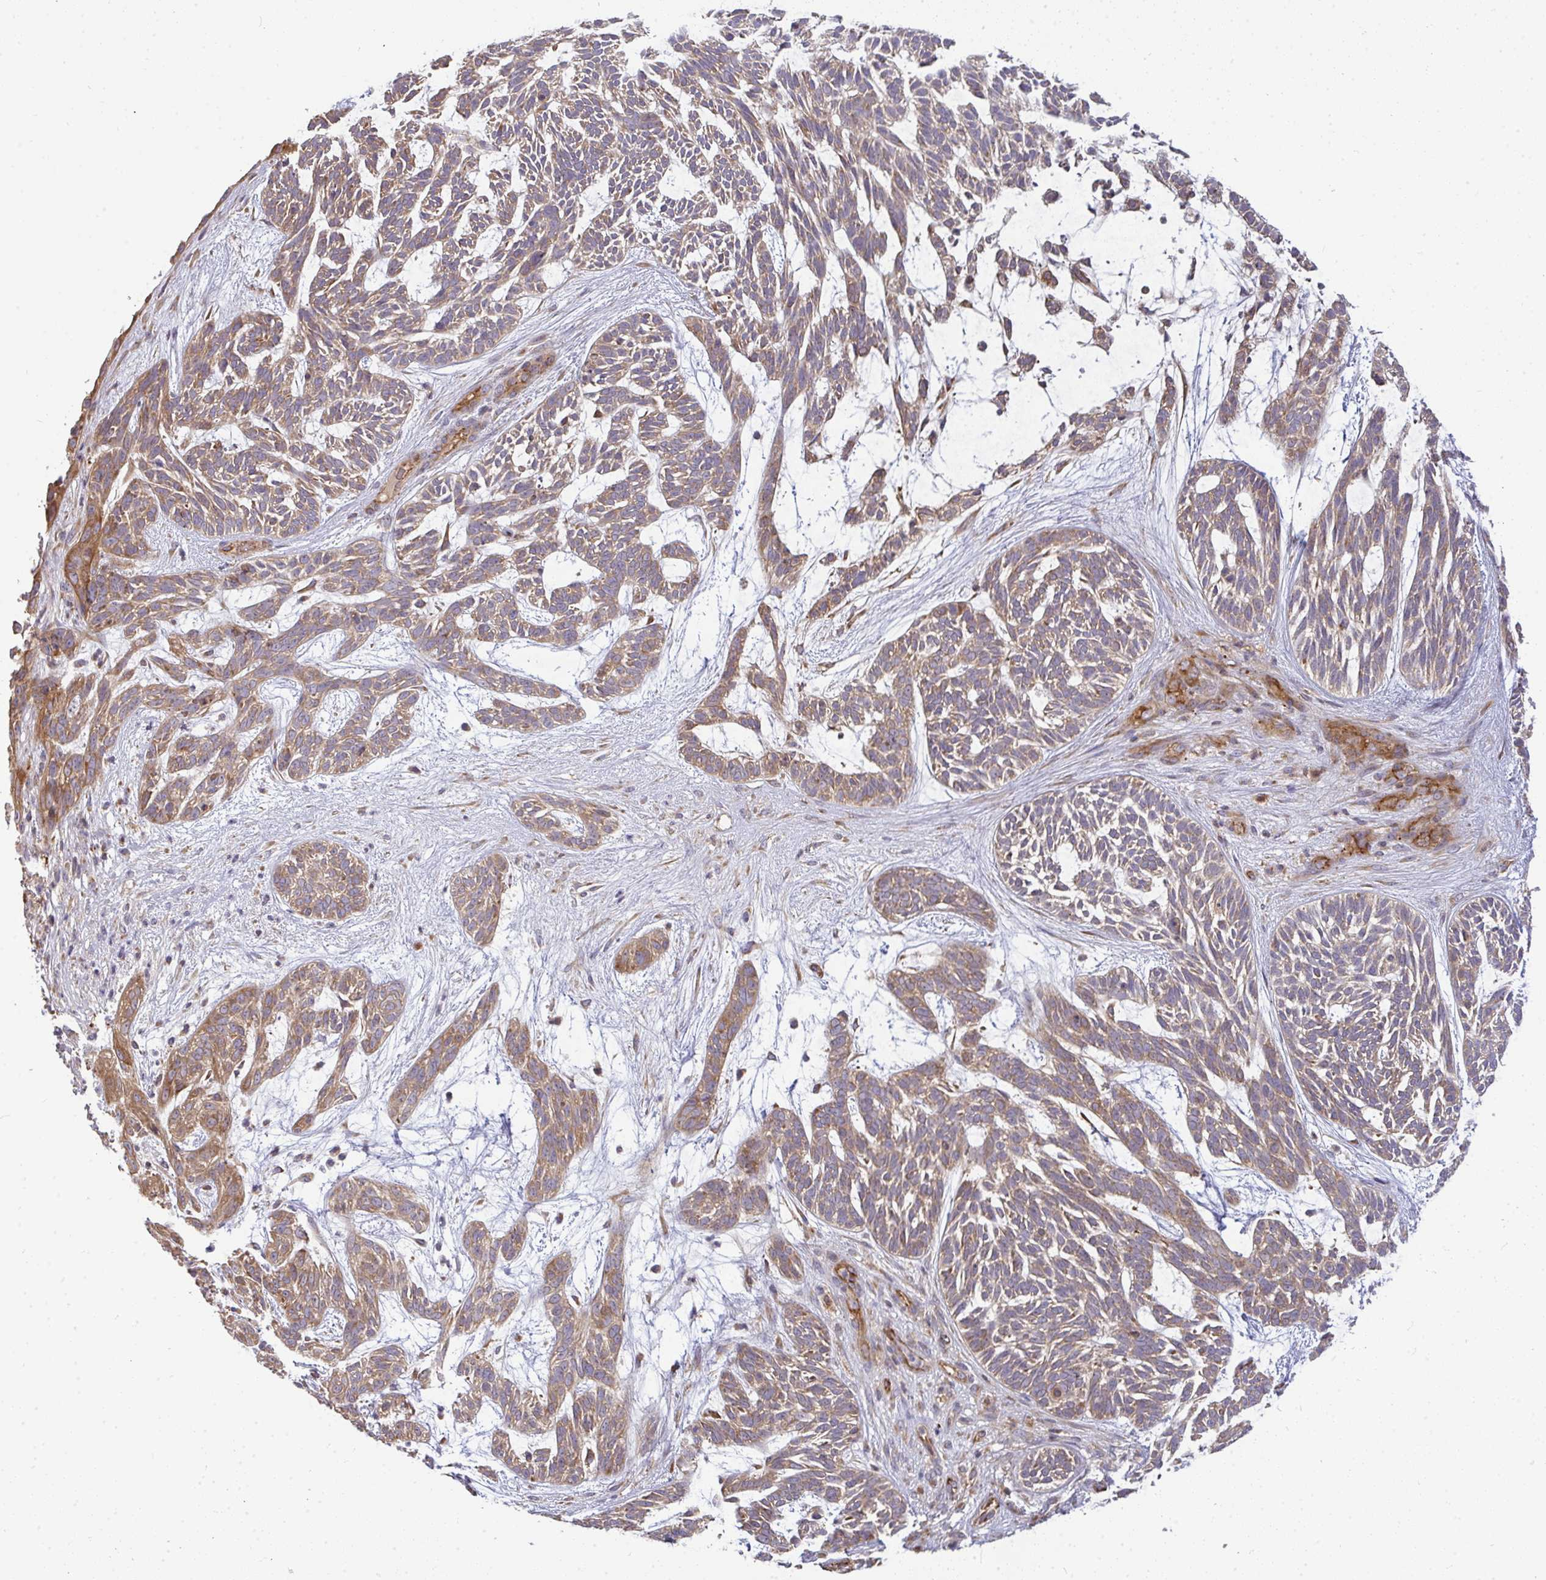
{"staining": {"intensity": "weak", "quantity": ">75%", "location": "cytoplasmic/membranous"}, "tissue": "skin cancer", "cell_type": "Tumor cells", "image_type": "cancer", "snomed": [{"axis": "morphology", "description": "Basal cell carcinoma"}, {"axis": "topography", "description": "Skin"}, {"axis": "topography", "description": "Skin, foot"}], "caption": "Tumor cells demonstrate weak cytoplasmic/membranous staining in approximately >75% of cells in skin cancer.", "gene": "B4GALT6", "patient": {"sex": "female", "age": 77}}